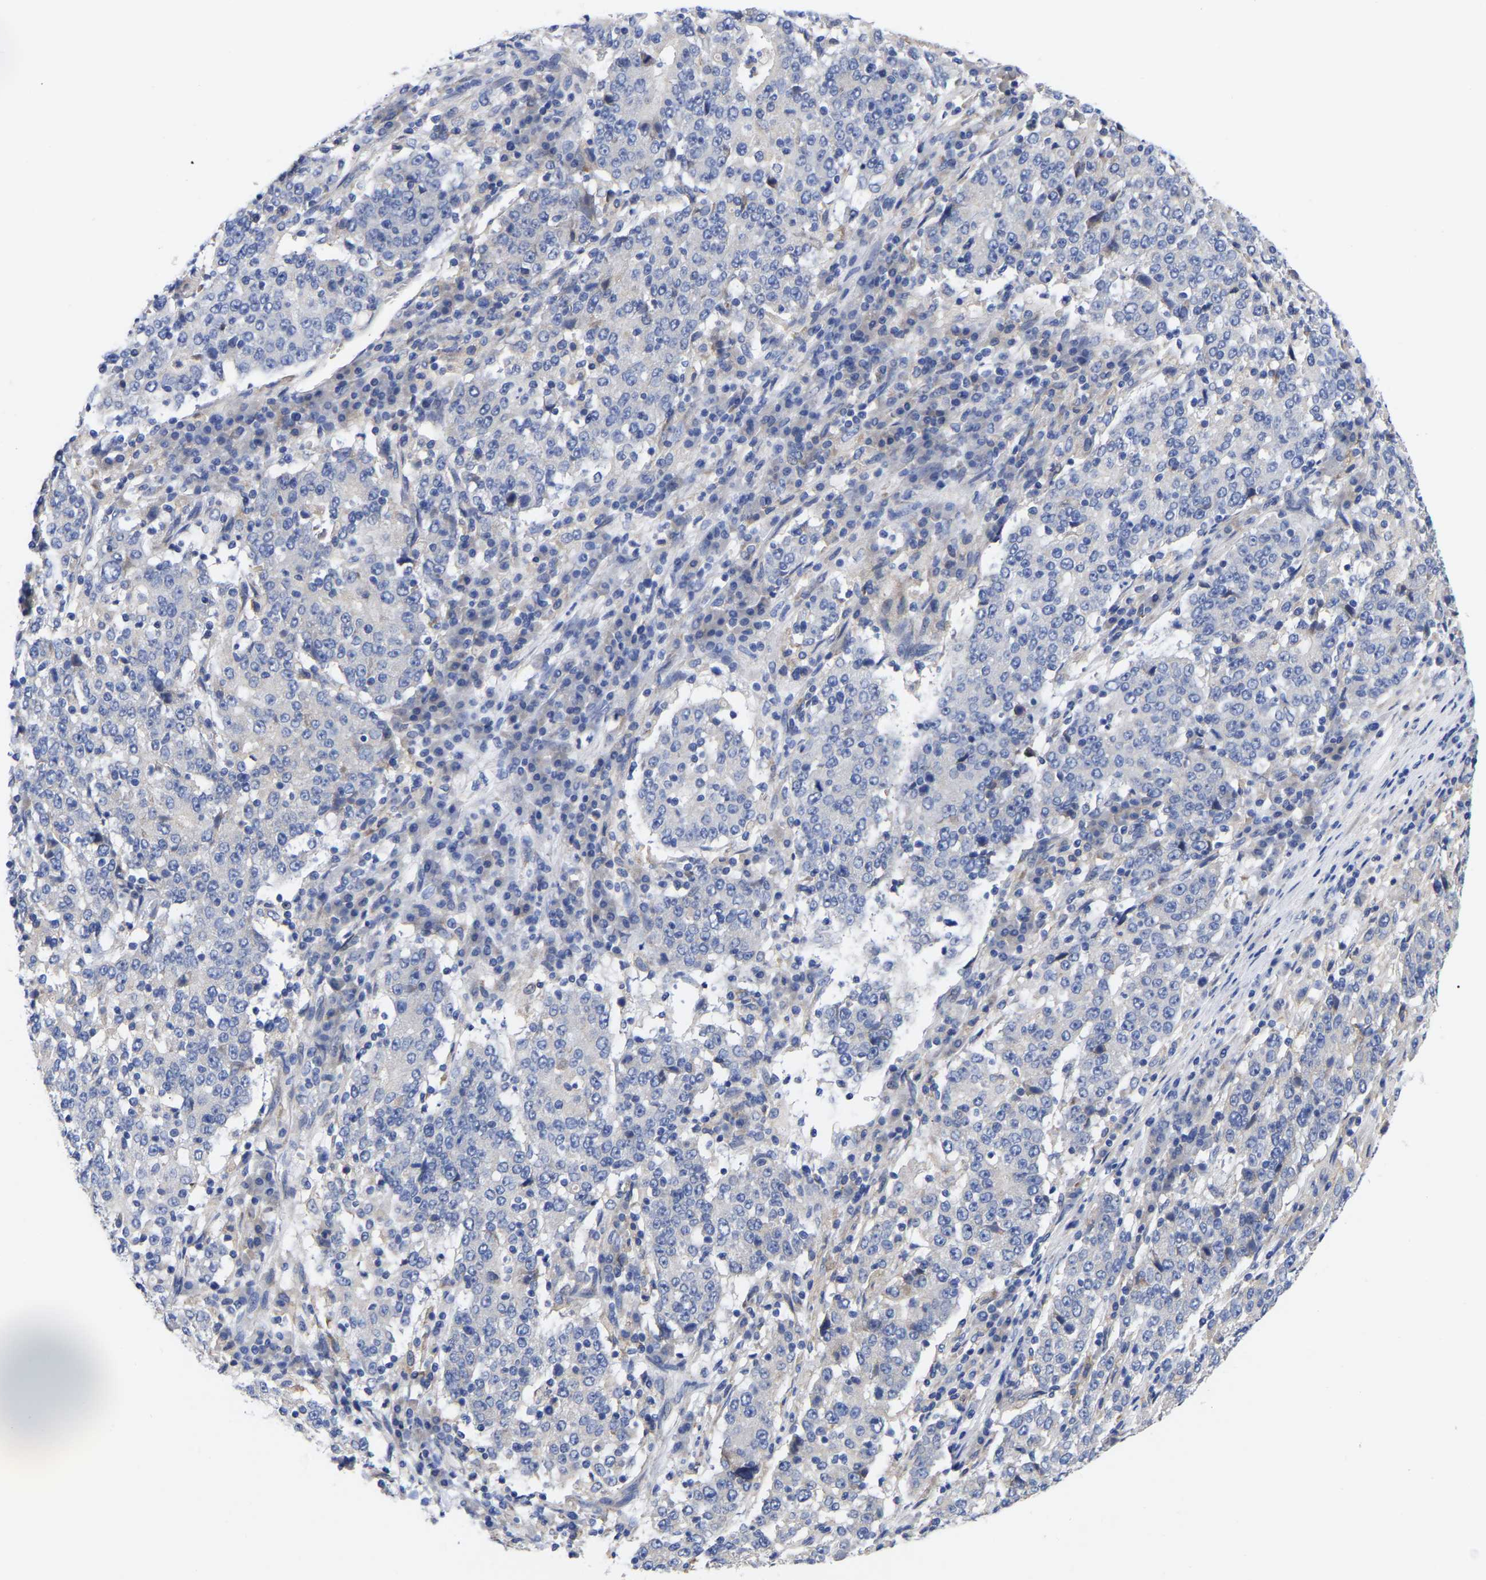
{"staining": {"intensity": "negative", "quantity": "none", "location": "none"}, "tissue": "stomach cancer", "cell_type": "Tumor cells", "image_type": "cancer", "snomed": [{"axis": "morphology", "description": "Adenocarcinoma, NOS"}, {"axis": "topography", "description": "Stomach"}], "caption": "The micrograph demonstrates no staining of tumor cells in stomach cancer (adenocarcinoma).", "gene": "CFAP298", "patient": {"sex": "male", "age": 59}}